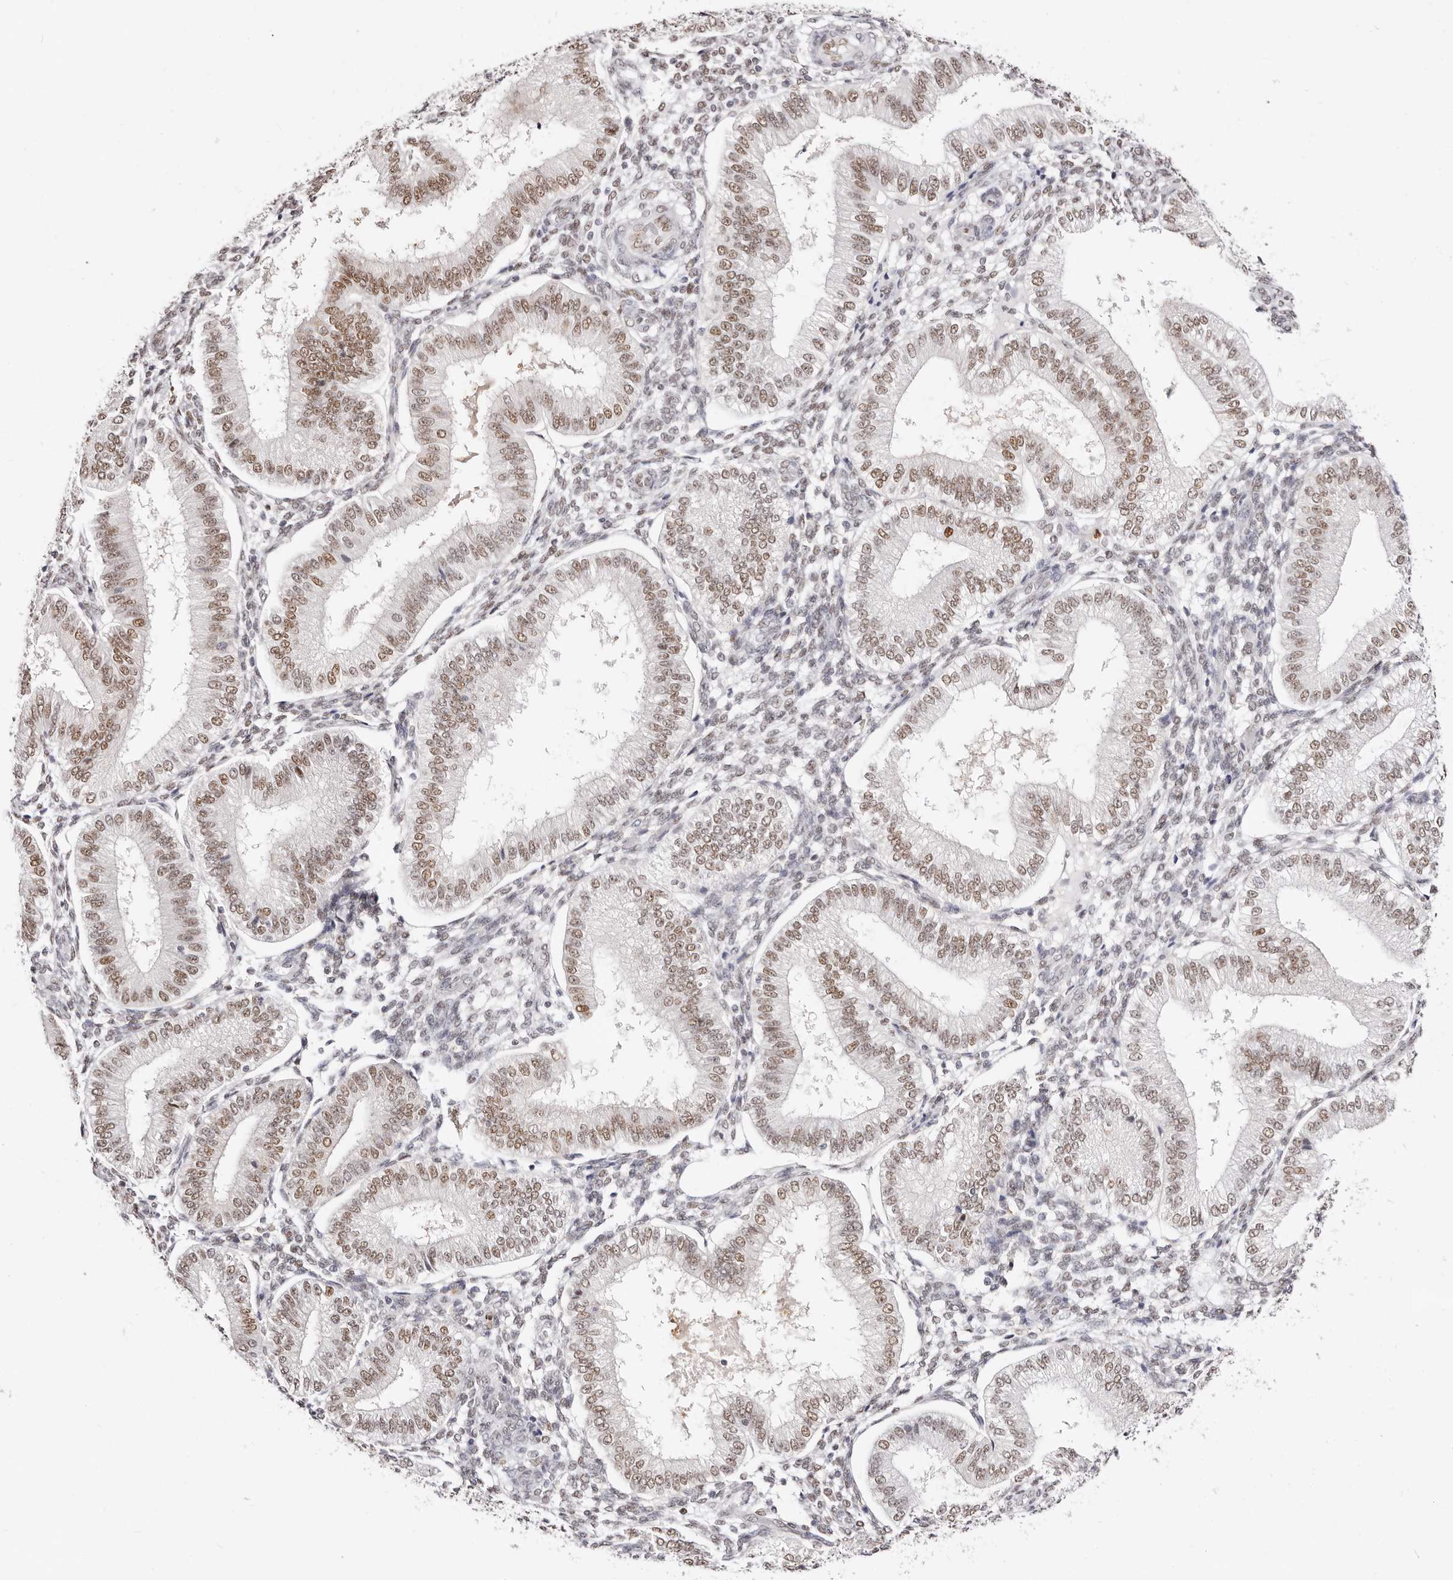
{"staining": {"intensity": "weak", "quantity": "25%-75%", "location": "nuclear"}, "tissue": "endometrium", "cell_type": "Cells in endometrial stroma", "image_type": "normal", "snomed": [{"axis": "morphology", "description": "Normal tissue, NOS"}, {"axis": "topography", "description": "Endometrium"}], "caption": "IHC micrograph of normal endometrium stained for a protein (brown), which reveals low levels of weak nuclear expression in about 25%-75% of cells in endometrial stroma.", "gene": "TKT", "patient": {"sex": "female", "age": 39}}